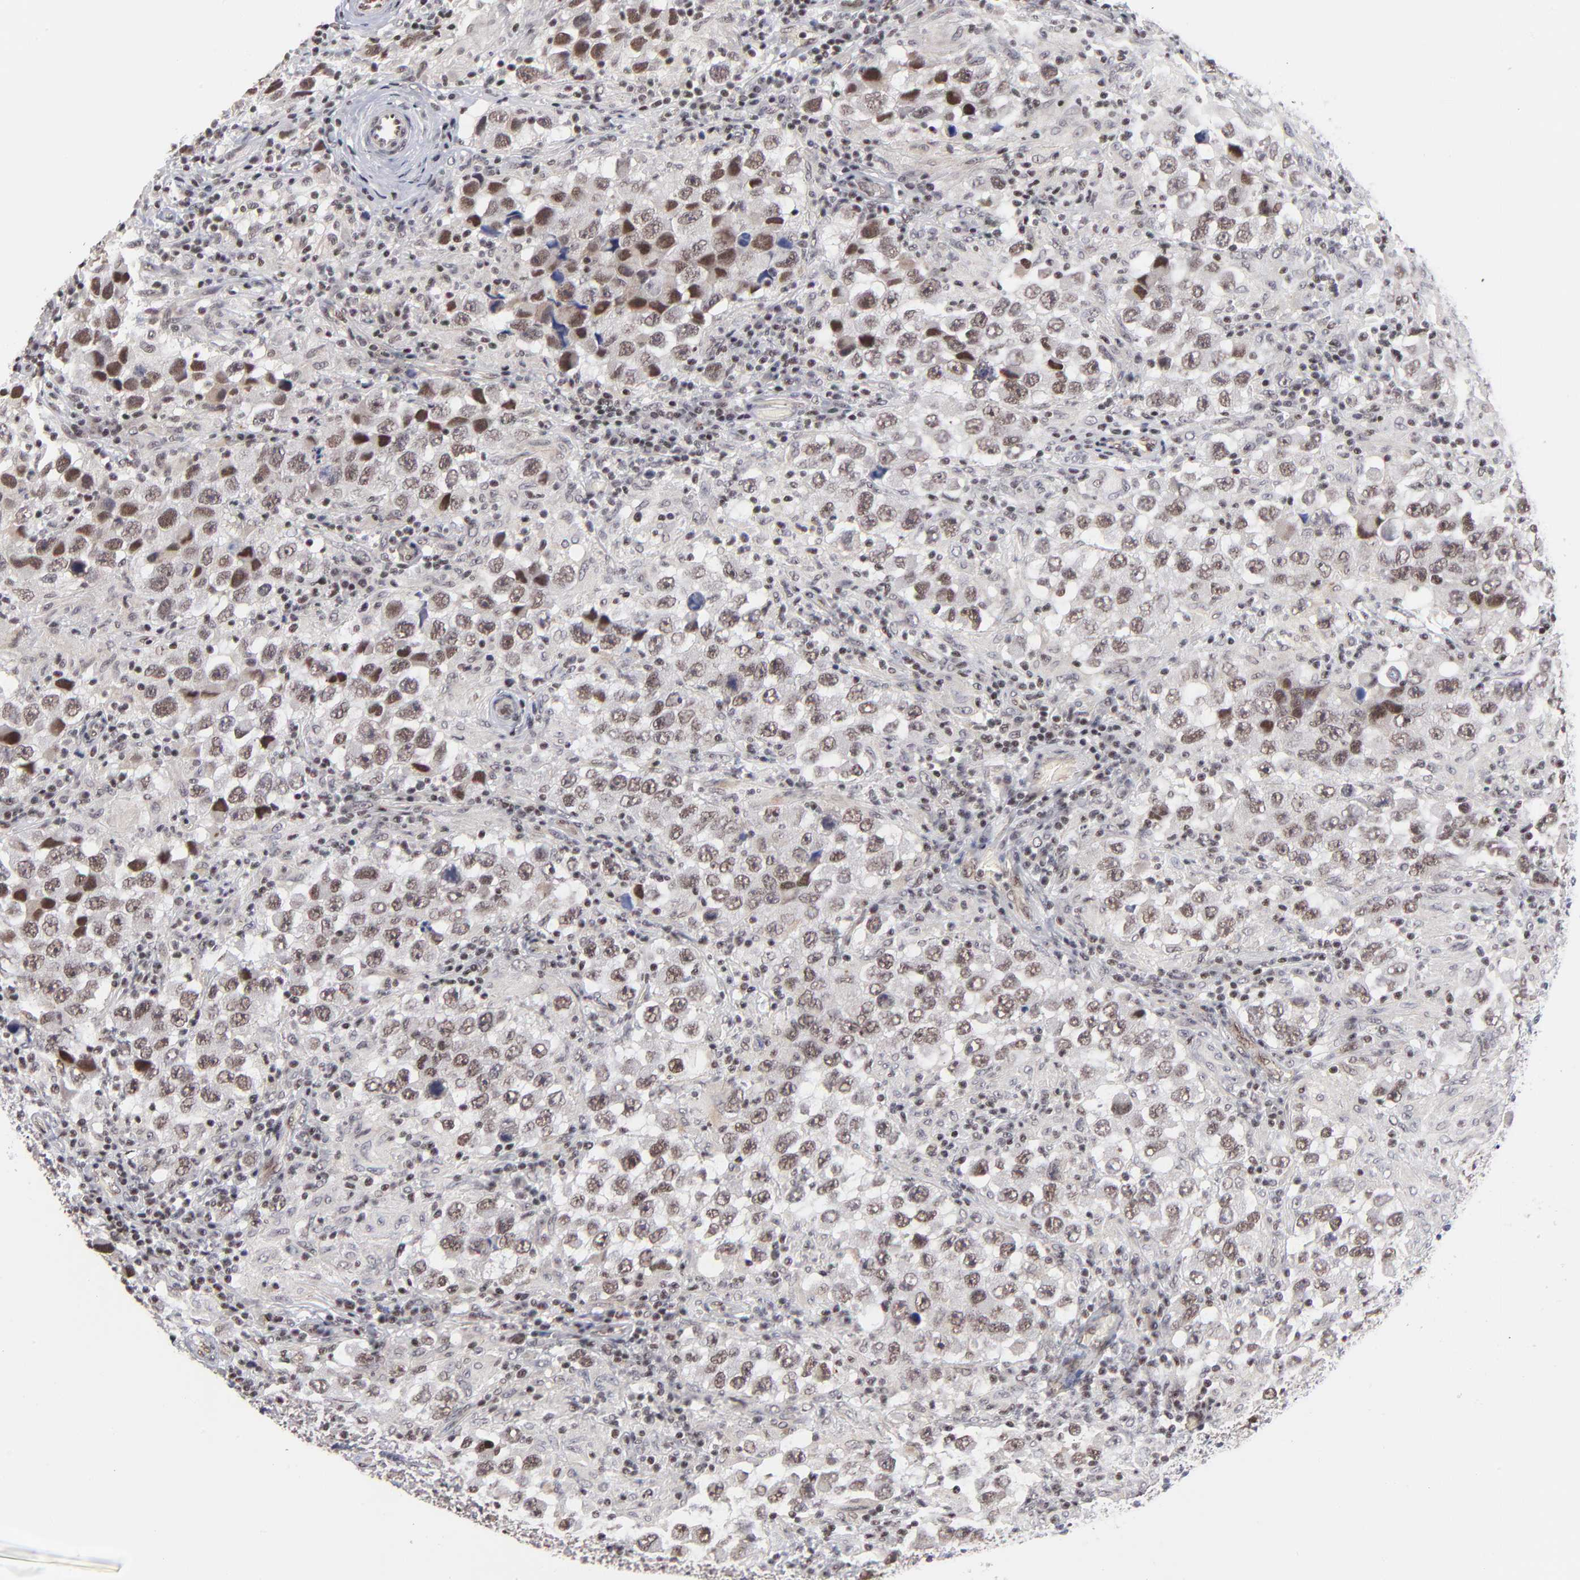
{"staining": {"intensity": "weak", "quantity": ">75%", "location": "nuclear"}, "tissue": "testis cancer", "cell_type": "Tumor cells", "image_type": "cancer", "snomed": [{"axis": "morphology", "description": "Carcinoma, Embryonal, NOS"}, {"axis": "topography", "description": "Testis"}], "caption": "Immunohistochemistry (IHC) (DAB) staining of human testis cancer displays weak nuclear protein expression in about >75% of tumor cells.", "gene": "GABPA", "patient": {"sex": "male", "age": 21}}